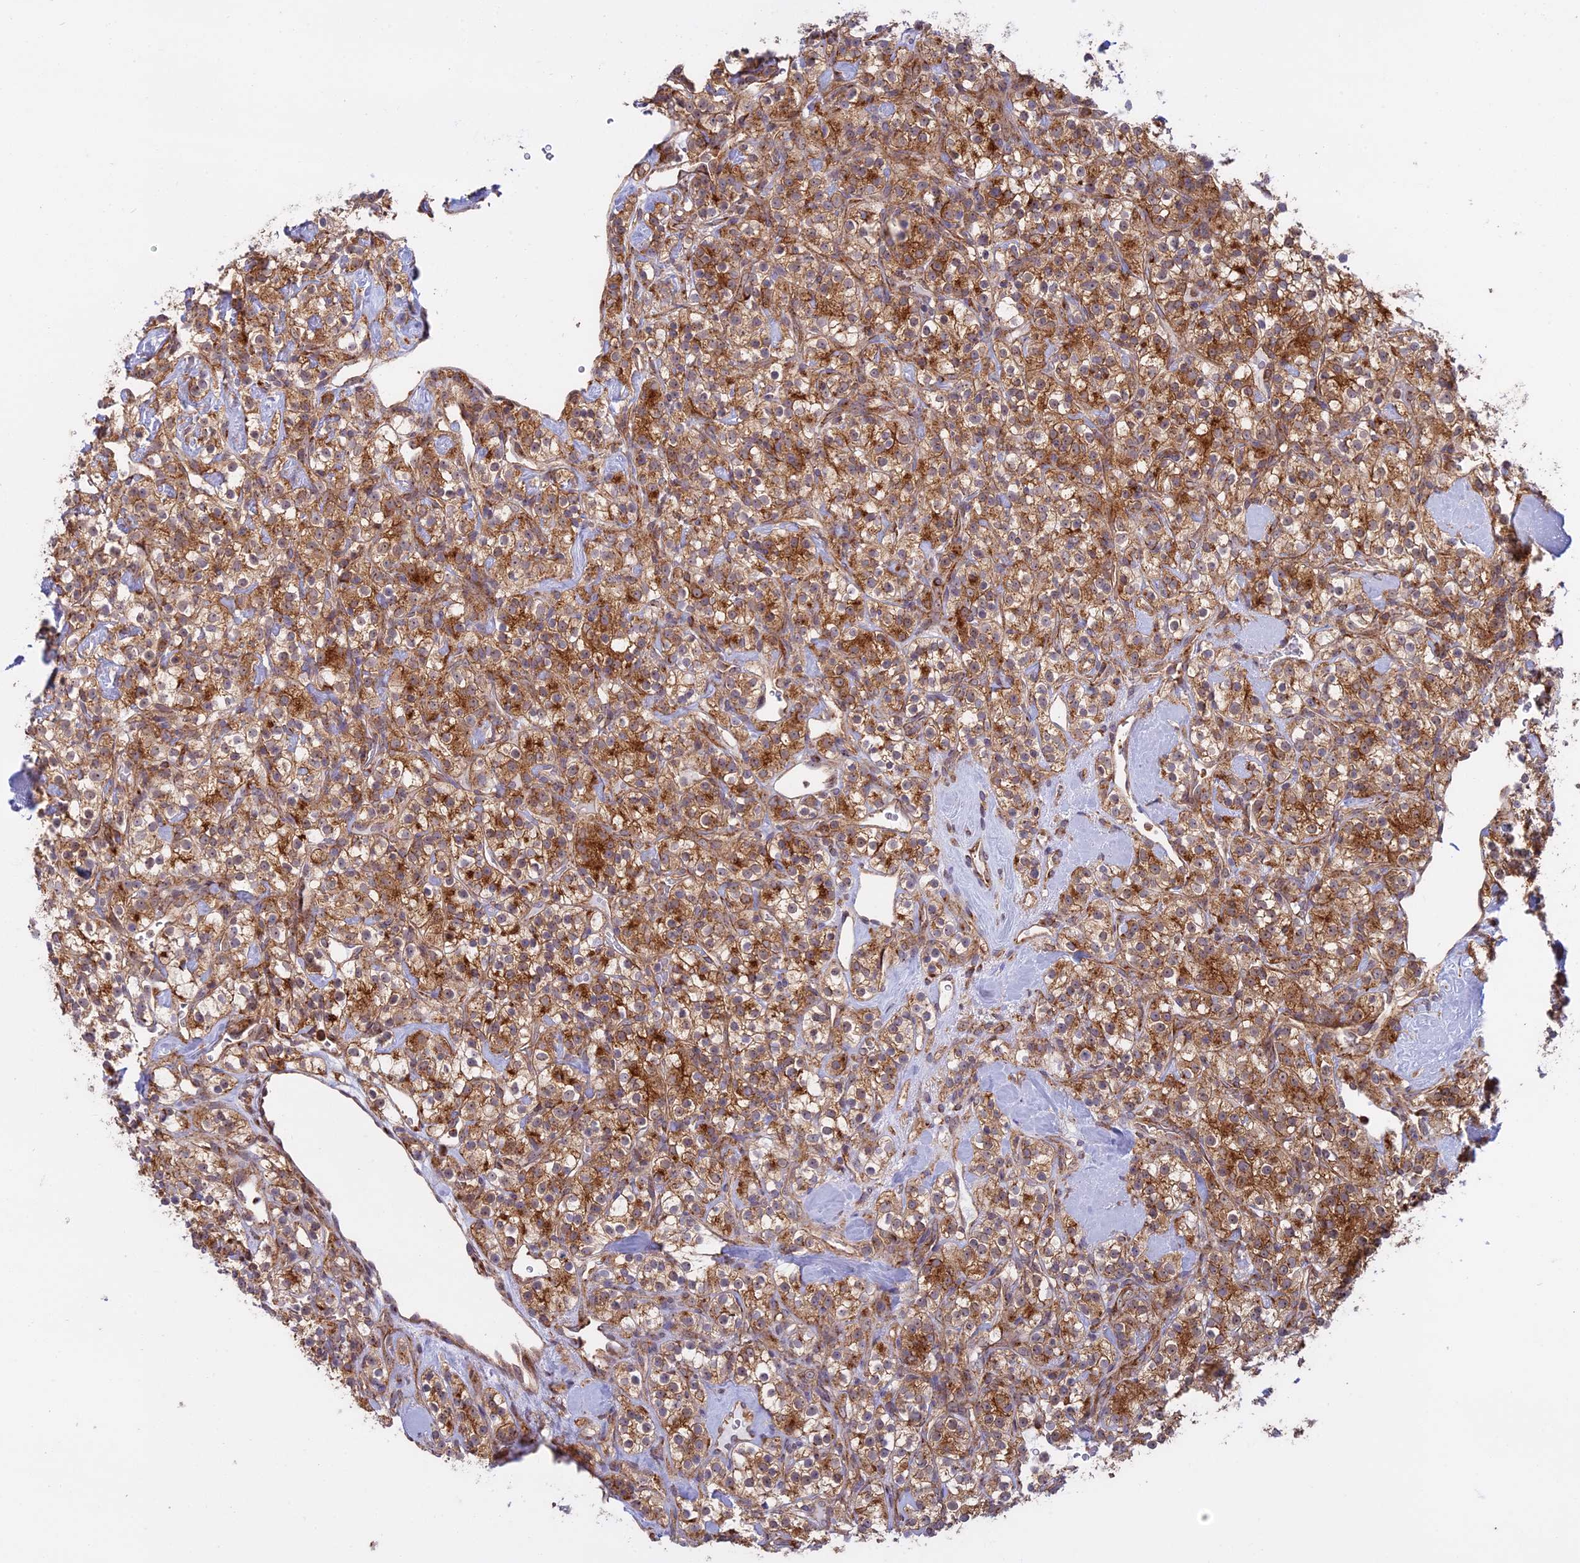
{"staining": {"intensity": "moderate", "quantity": ">75%", "location": "cytoplasmic/membranous"}, "tissue": "renal cancer", "cell_type": "Tumor cells", "image_type": "cancer", "snomed": [{"axis": "morphology", "description": "Adenocarcinoma, NOS"}, {"axis": "topography", "description": "Kidney"}], "caption": "An immunohistochemistry photomicrograph of tumor tissue is shown. Protein staining in brown shows moderate cytoplasmic/membranous positivity in adenocarcinoma (renal) within tumor cells. (Stains: DAB (3,3'-diaminobenzidine) in brown, nuclei in blue, Microscopy: brightfield microscopy at high magnification).", "gene": "CLINT1", "patient": {"sex": "male", "age": 77}}